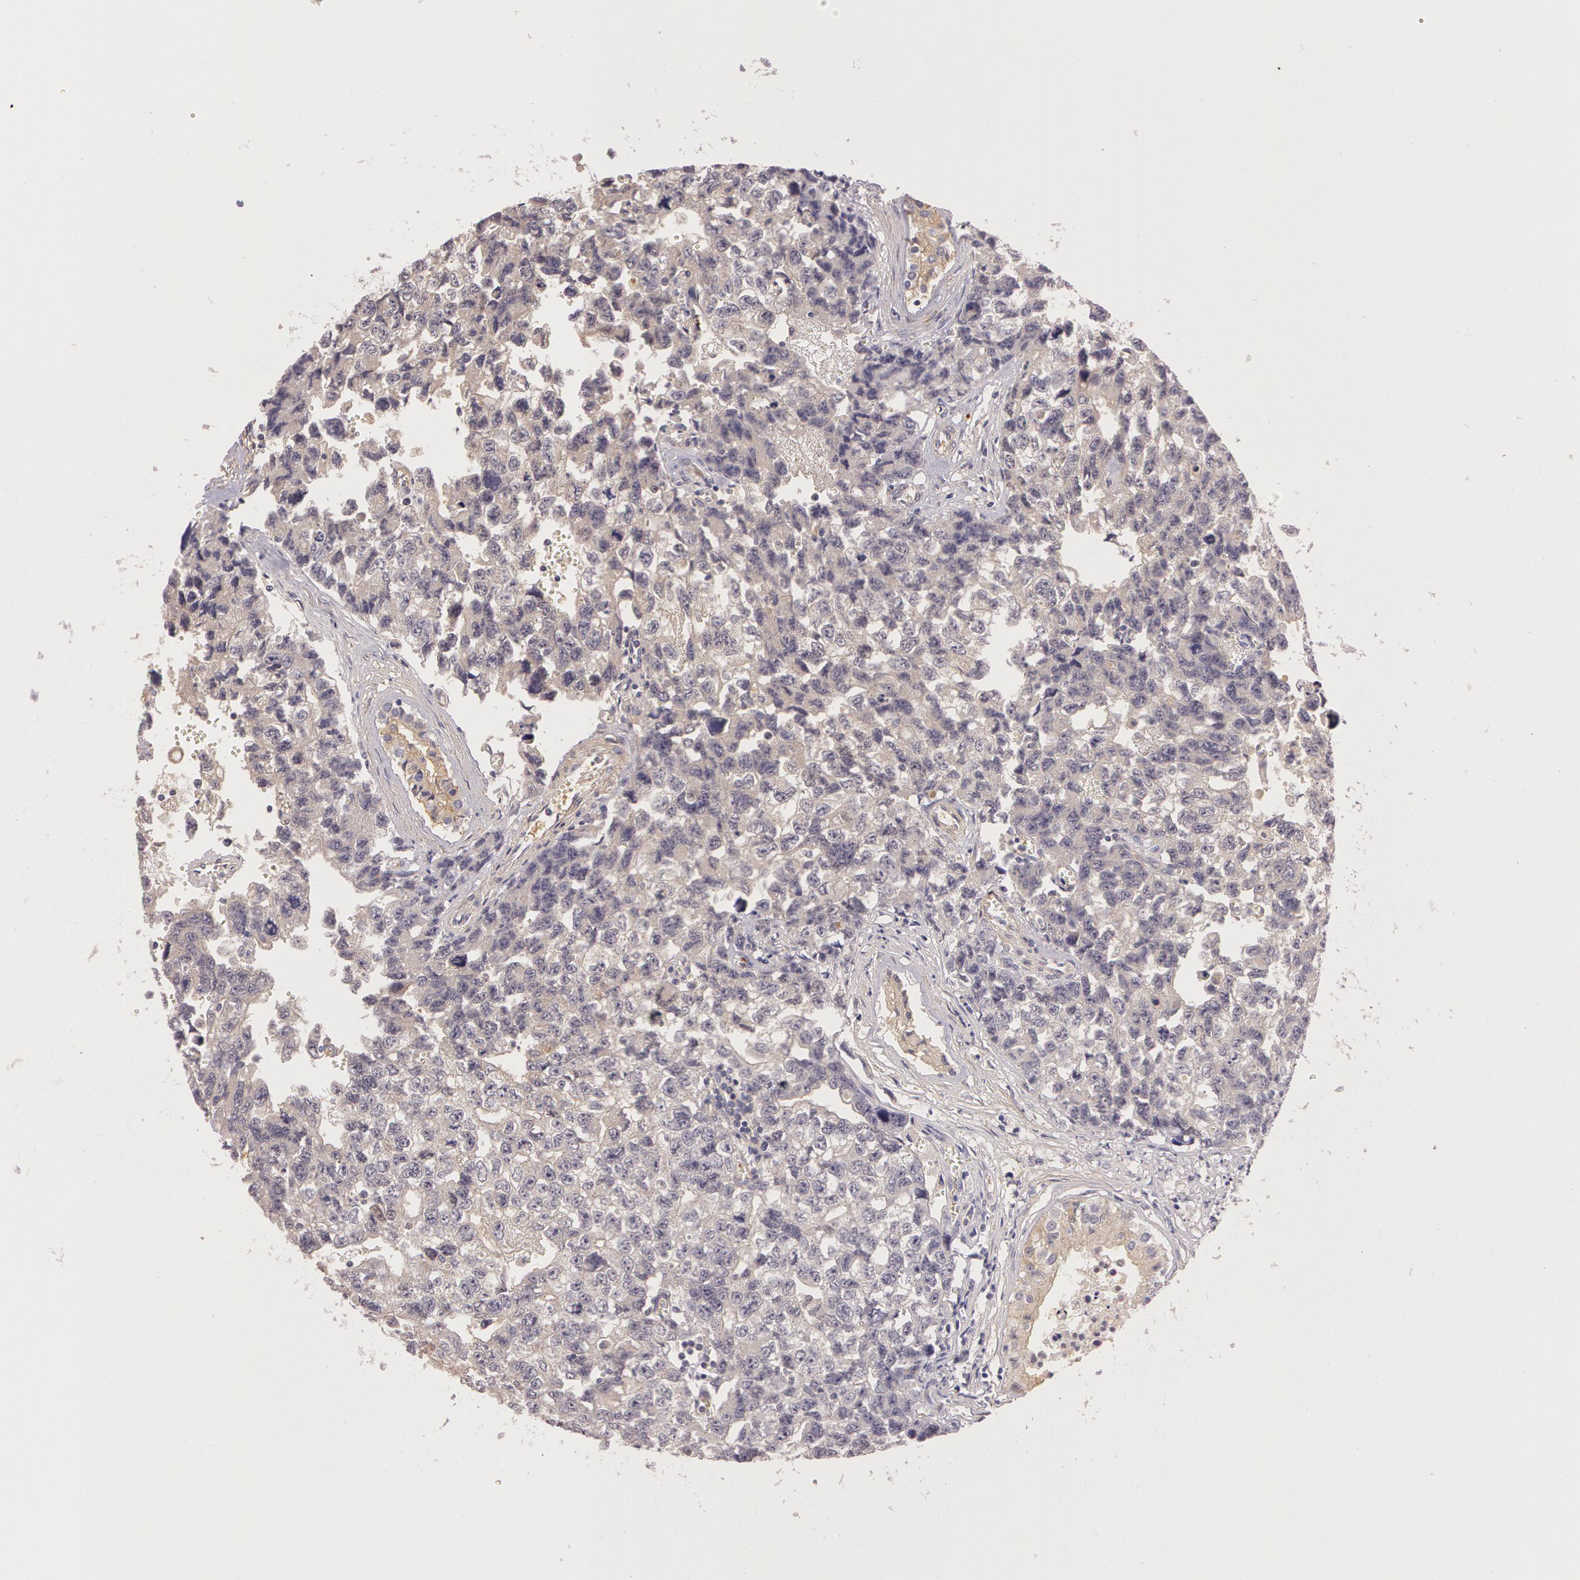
{"staining": {"intensity": "negative", "quantity": "none", "location": "none"}, "tissue": "testis cancer", "cell_type": "Tumor cells", "image_type": "cancer", "snomed": [{"axis": "morphology", "description": "Carcinoma, Embryonal, NOS"}, {"axis": "topography", "description": "Testis"}], "caption": "The immunohistochemistry micrograph has no significant positivity in tumor cells of testis embryonal carcinoma tissue.", "gene": "G2E3", "patient": {"sex": "male", "age": 31}}